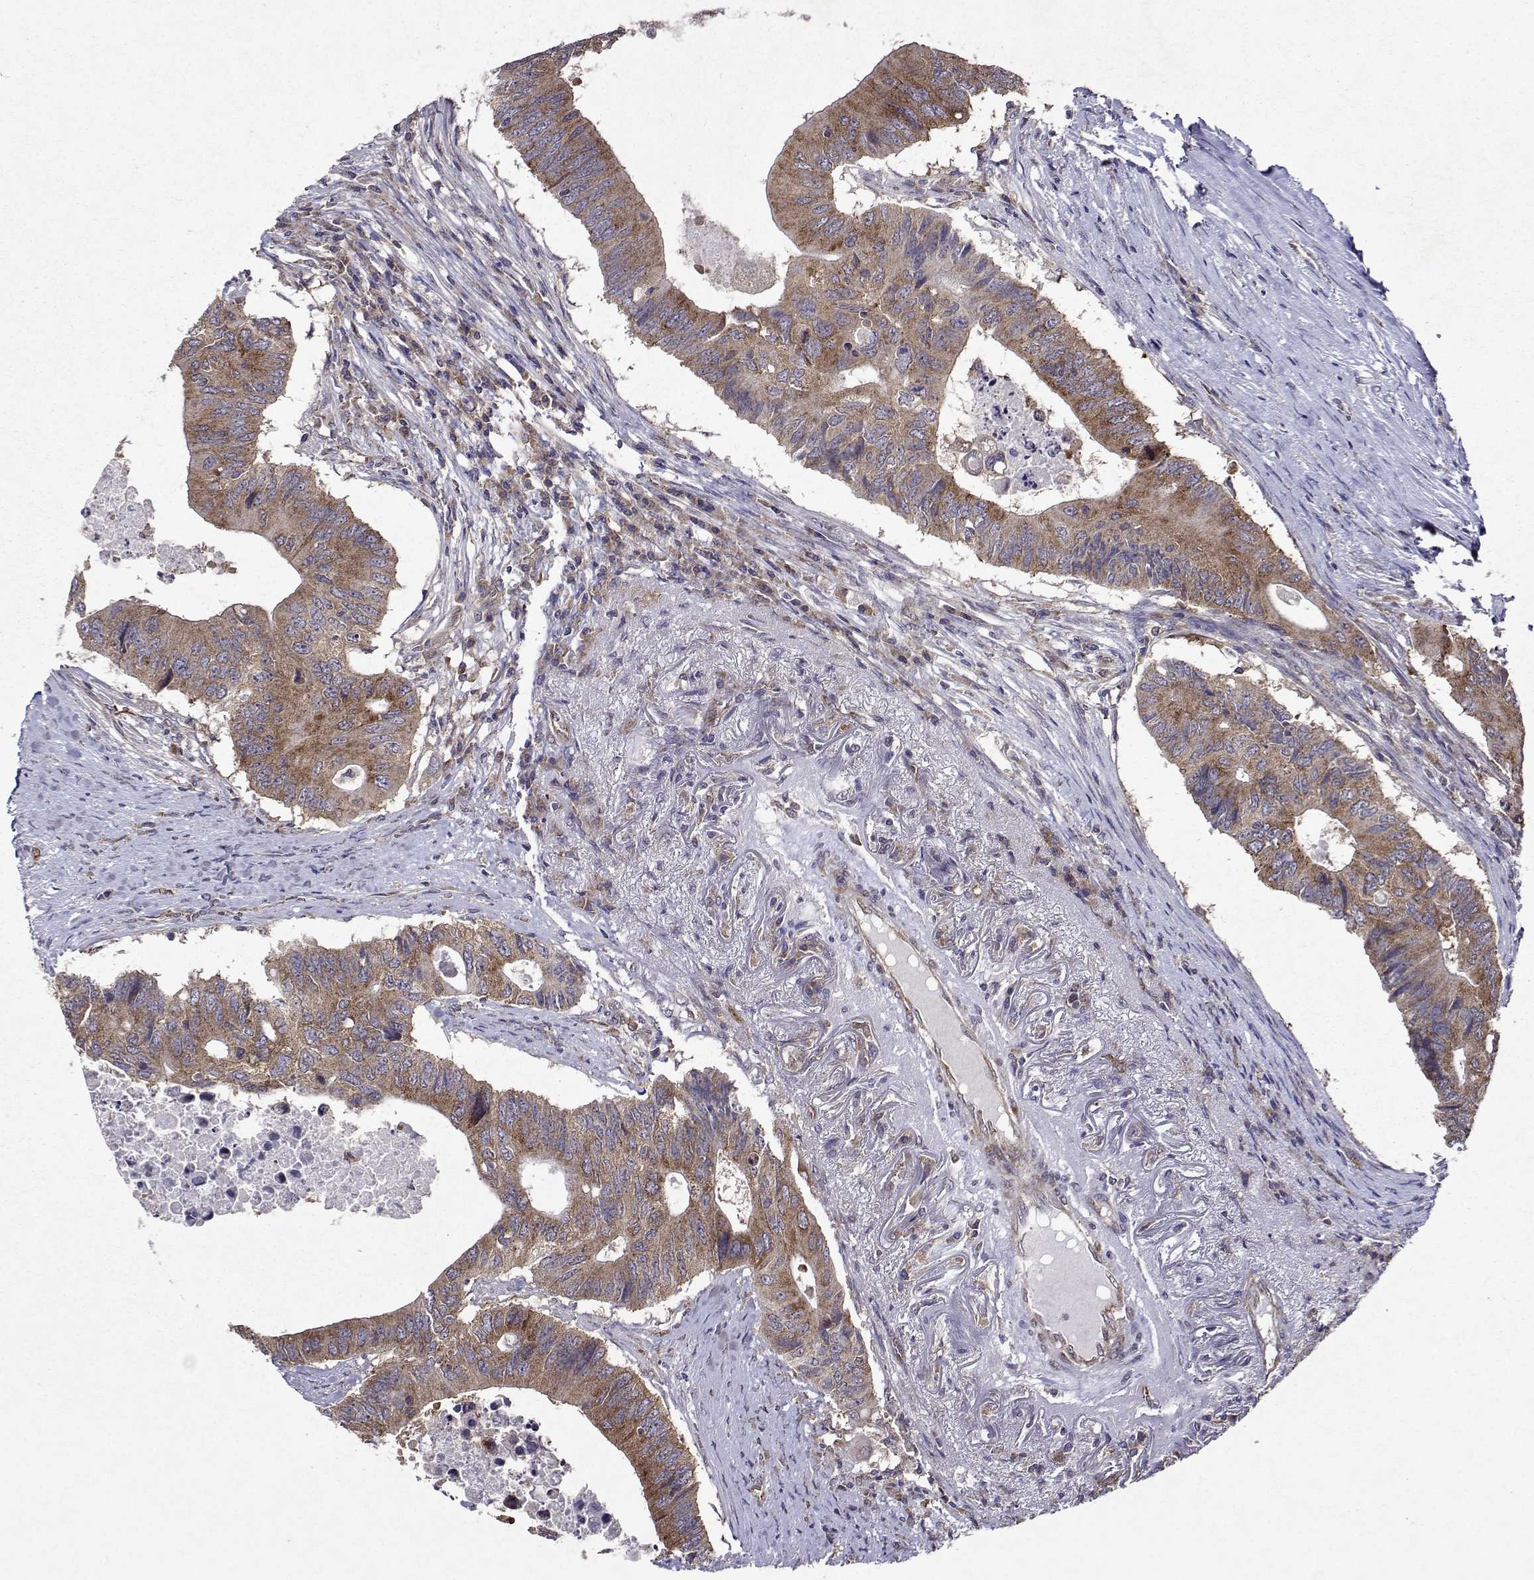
{"staining": {"intensity": "moderate", "quantity": ">75%", "location": "cytoplasmic/membranous"}, "tissue": "colorectal cancer", "cell_type": "Tumor cells", "image_type": "cancer", "snomed": [{"axis": "morphology", "description": "Adenocarcinoma, NOS"}, {"axis": "topography", "description": "Colon"}], "caption": "Immunohistochemistry of colorectal adenocarcinoma reveals medium levels of moderate cytoplasmic/membranous staining in approximately >75% of tumor cells. The staining is performed using DAB (3,3'-diaminobenzidine) brown chromogen to label protein expression. The nuclei are counter-stained blue using hematoxylin.", "gene": "TARBP2", "patient": {"sex": "male", "age": 71}}